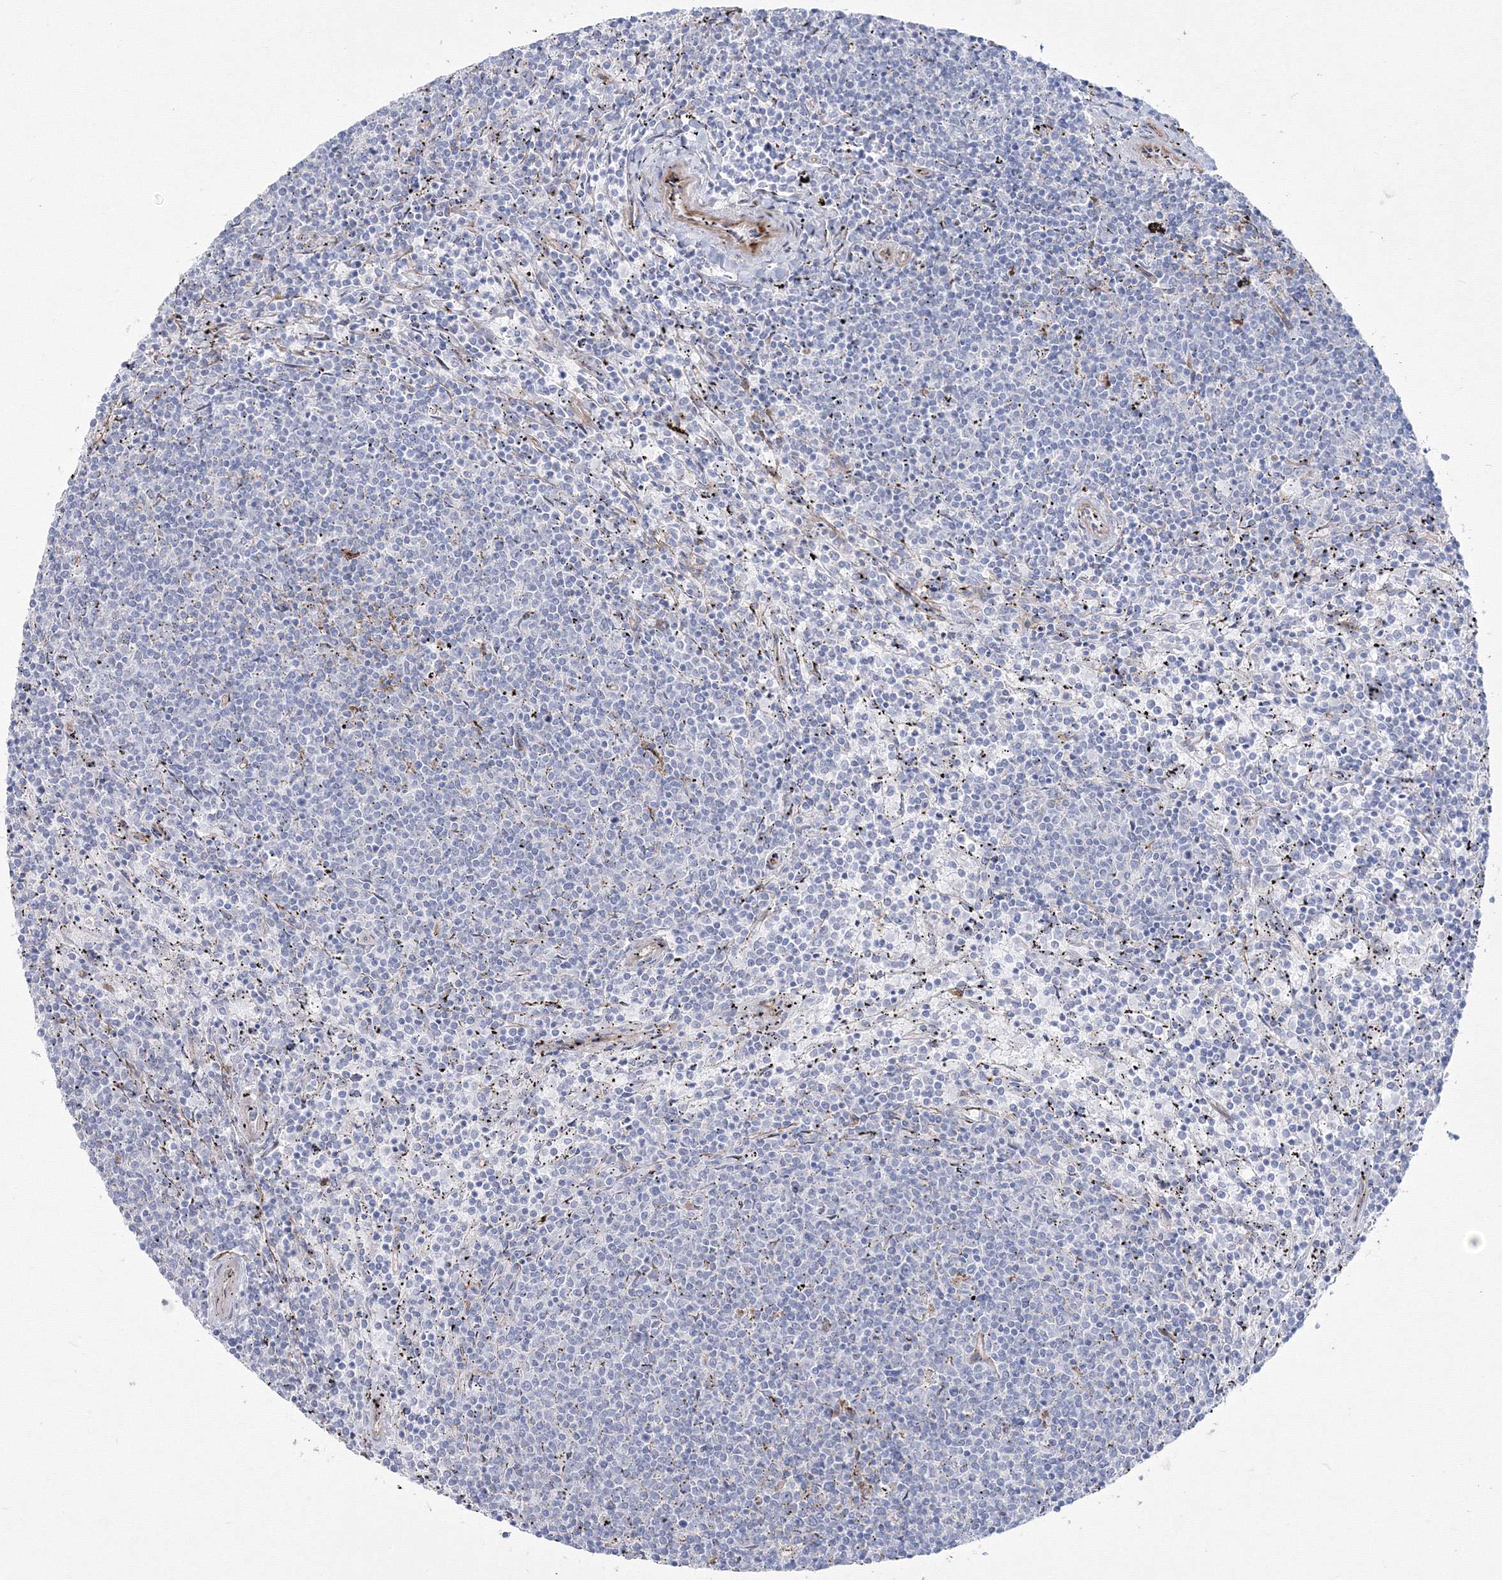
{"staining": {"intensity": "negative", "quantity": "none", "location": "none"}, "tissue": "lymphoma", "cell_type": "Tumor cells", "image_type": "cancer", "snomed": [{"axis": "morphology", "description": "Malignant lymphoma, non-Hodgkin's type, Low grade"}, {"axis": "topography", "description": "Spleen"}], "caption": "Tumor cells are negative for protein expression in human lymphoma.", "gene": "HYAL2", "patient": {"sex": "female", "age": 50}}